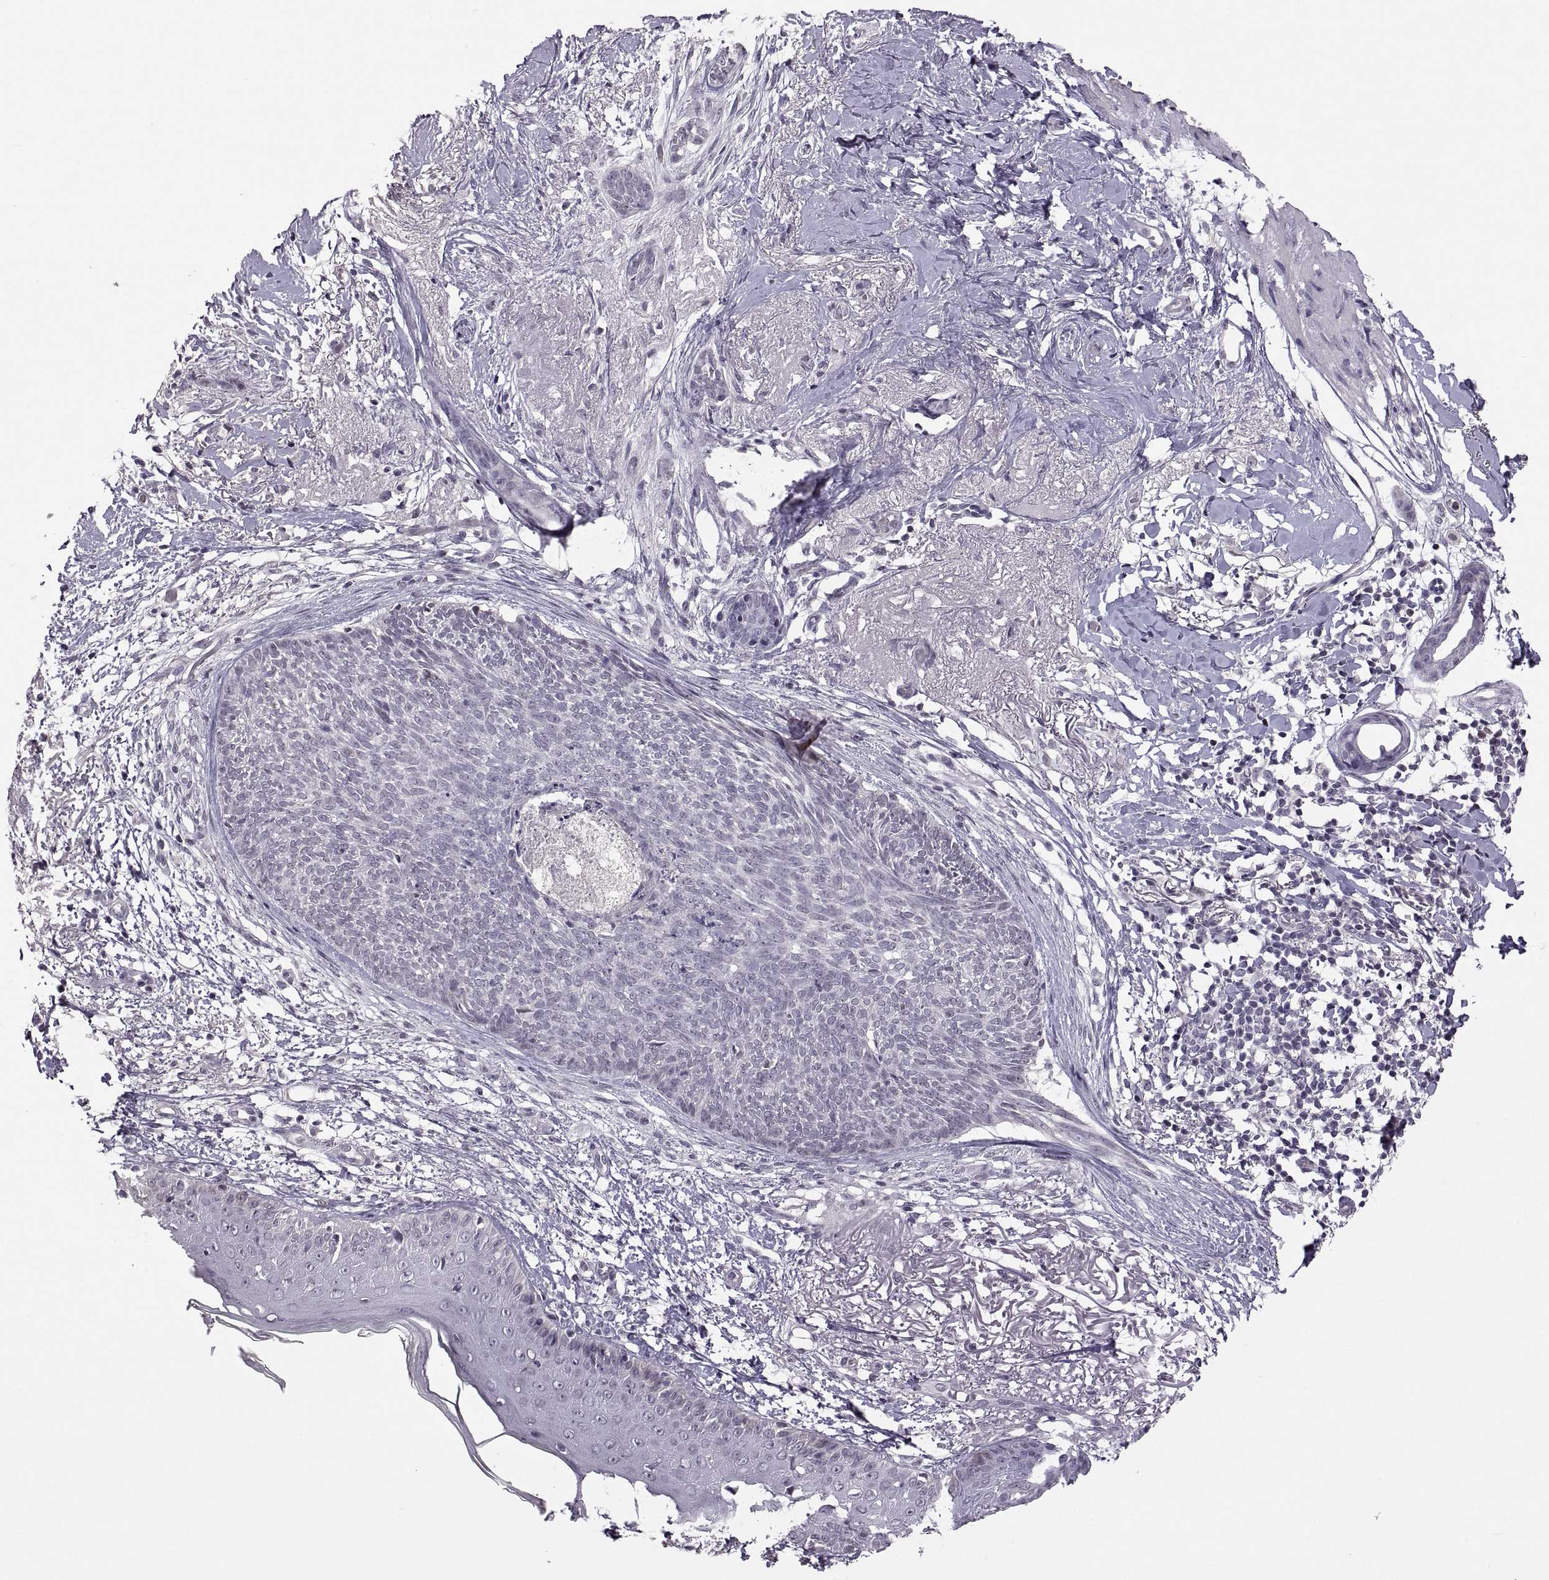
{"staining": {"intensity": "negative", "quantity": "none", "location": "none"}, "tissue": "skin cancer", "cell_type": "Tumor cells", "image_type": "cancer", "snomed": [{"axis": "morphology", "description": "Normal tissue, NOS"}, {"axis": "morphology", "description": "Basal cell carcinoma"}, {"axis": "topography", "description": "Skin"}], "caption": "High magnification brightfield microscopy of skin cancer (basal cell carcinoma) stained with DAB (3,3'-diaminobenzidine) (brown) and counterstained with hematoxylin (blue): tumor cells show no significant staining.", "gene": "NEK2", "patient": {"sex": "male", "age": 84}}